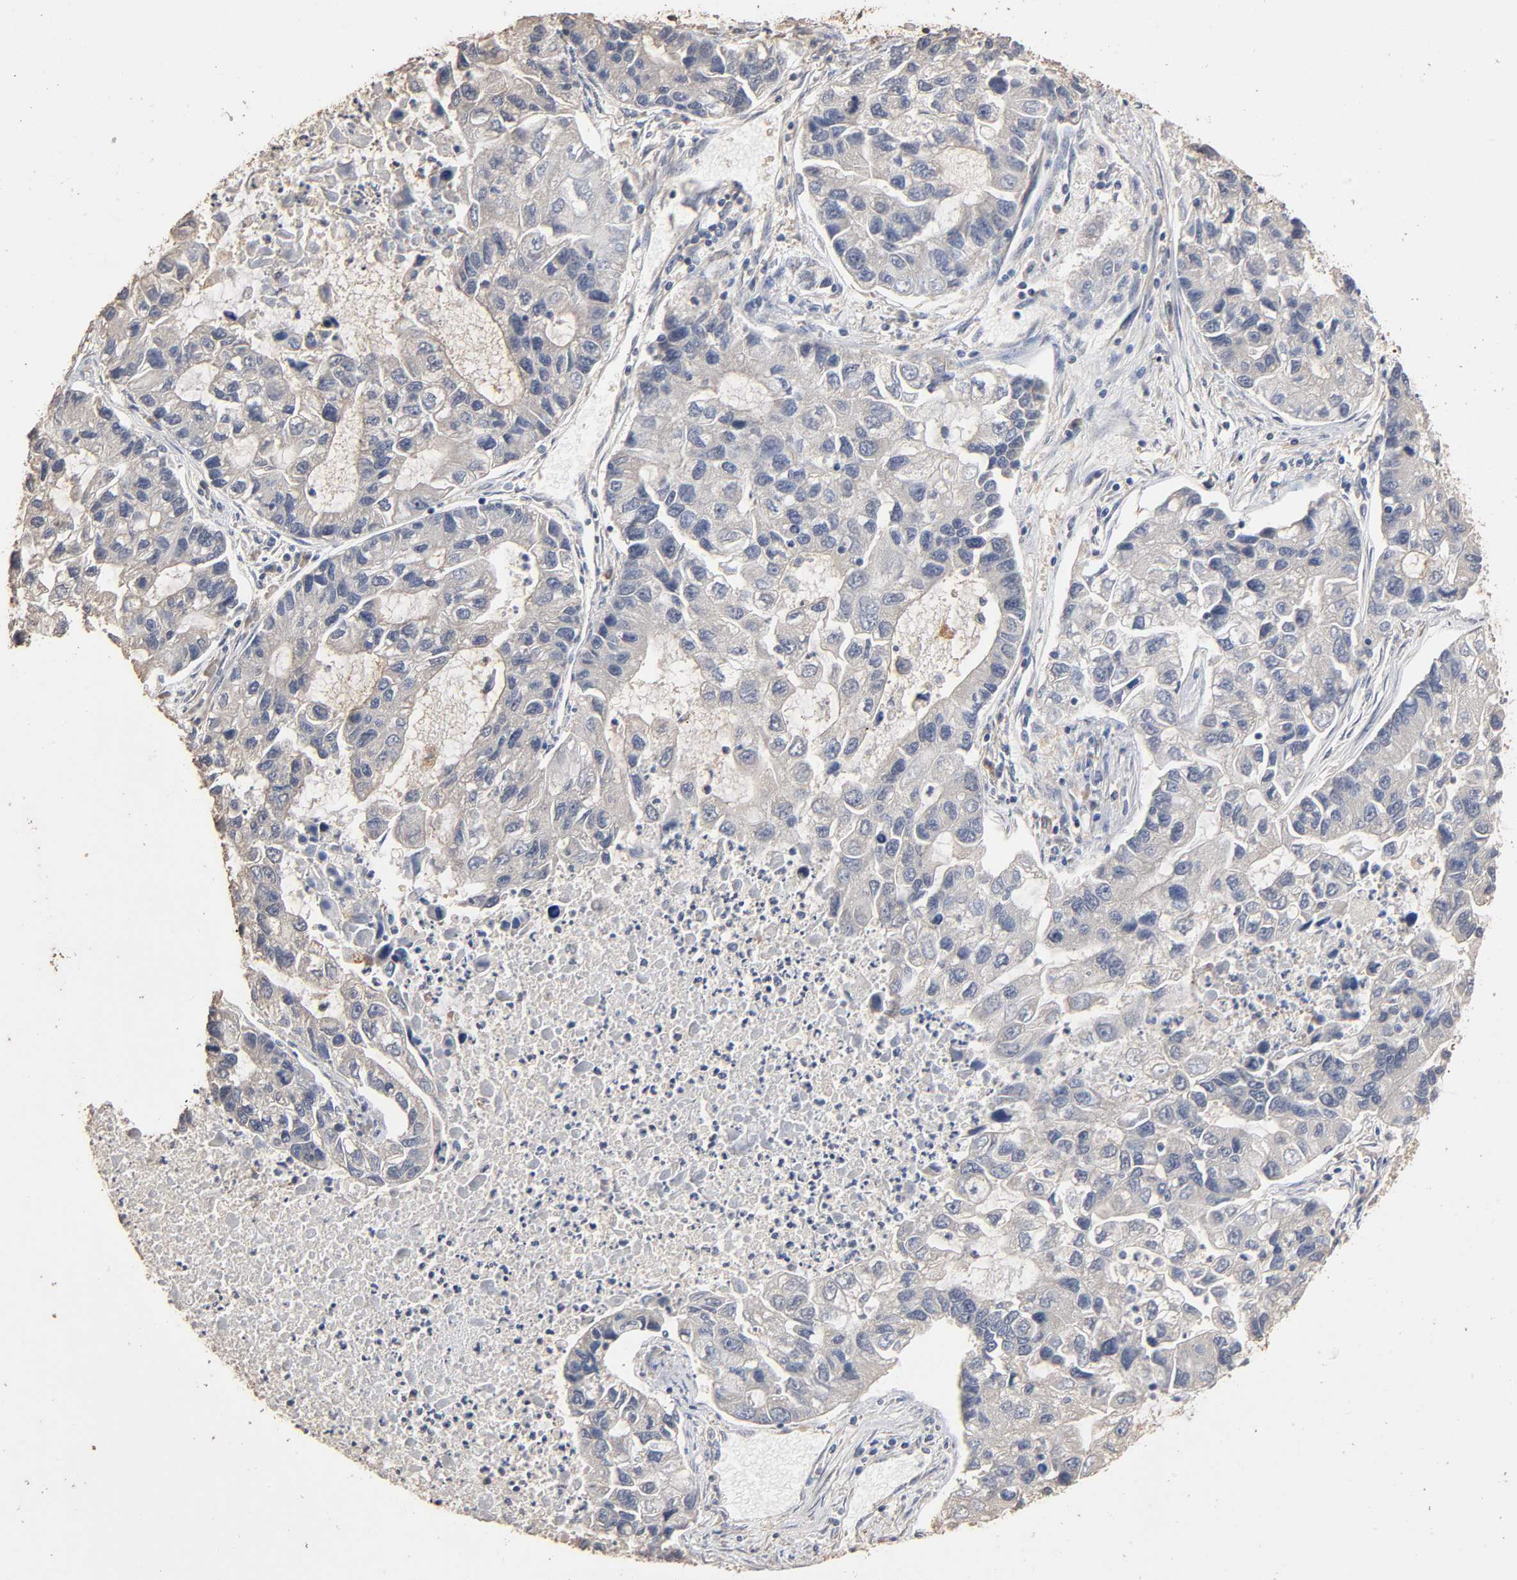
{"staining": {"intensity": "negative", "quantity": "none", "location": "none"}, "tissue": "lung cancer", "cell_type": "Tumor cells", "image_type": "cancer", "snomed": [{"axis": "morphology", "description": "Adenocarcinoma, NOS"}, {"axis": "topography", "description": "Lung"}], "caption": "The immunohistochemistry (IHC) histopathology image has no significant expression in tumor cells of lung cancer tissue. The staining is performed using DAB (3,3'-diaminobenzidine) brown chromogen with nuclei counter-stained in using hematoxylin.", "gene": "ARHGEF7", "patient": {"sex": "female", "age": 51}}